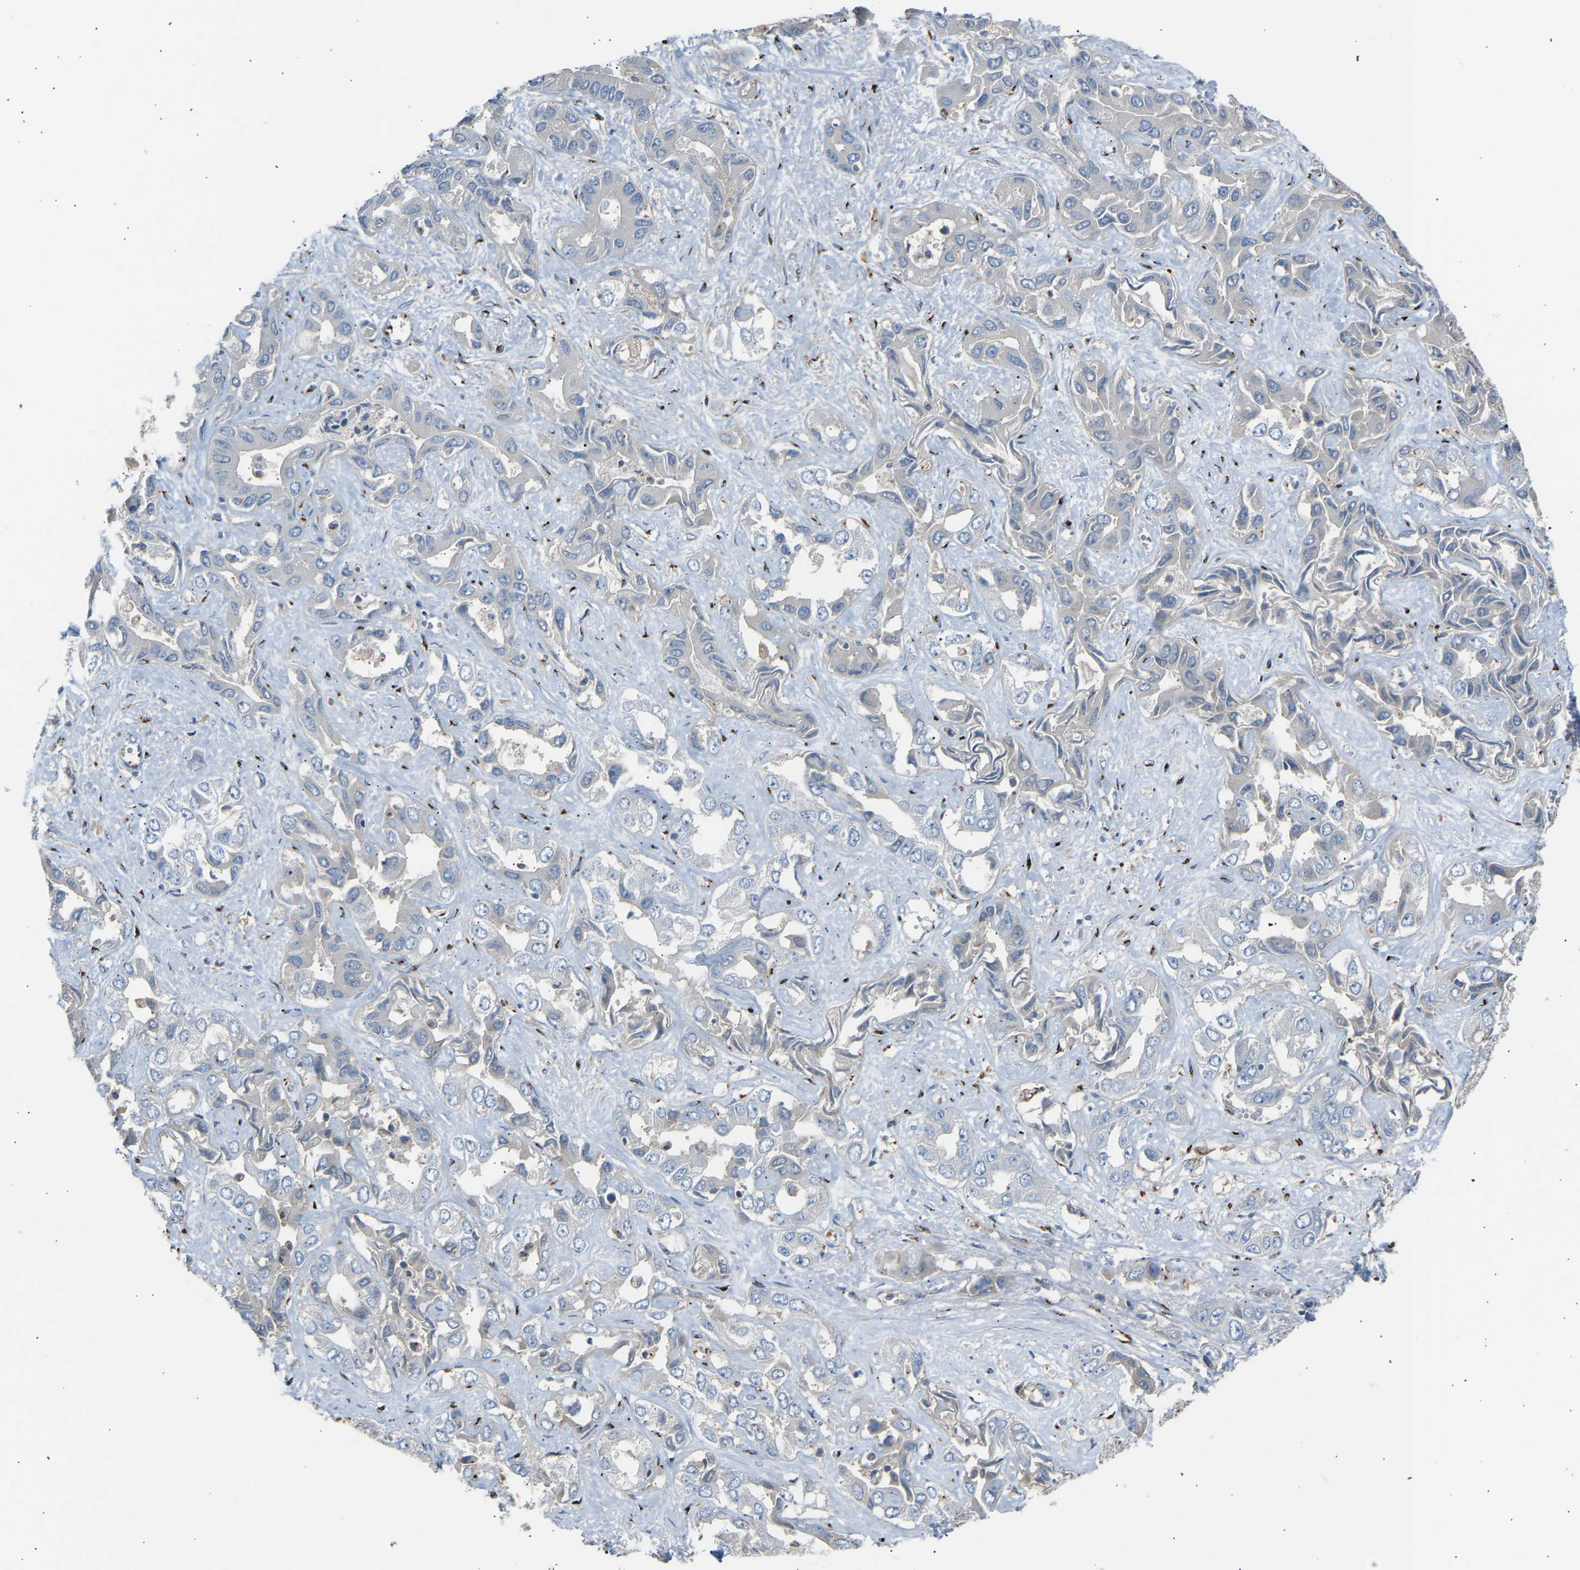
{"staining": {"intensity": "negative", "quantity": "none", "location": "none"}, "tissue": "liver cancer", "cell_type": "Tumor cells", "image_type": "cancer", "snomed": [{"axis": "morphology", "description": "Cholangiocarcinoma"}, {"axis": "topography", "description": "Liver"}], "caption": "This image is of cholangiocarcinoma (liver) stained with immunohistochemistry (IHC) to label a protein in brown with the nuclei are counter-stained blue. There is no expression in tumor cells.", "gene": "CYREN", "patient": {"sex": "female", "age": 52}}